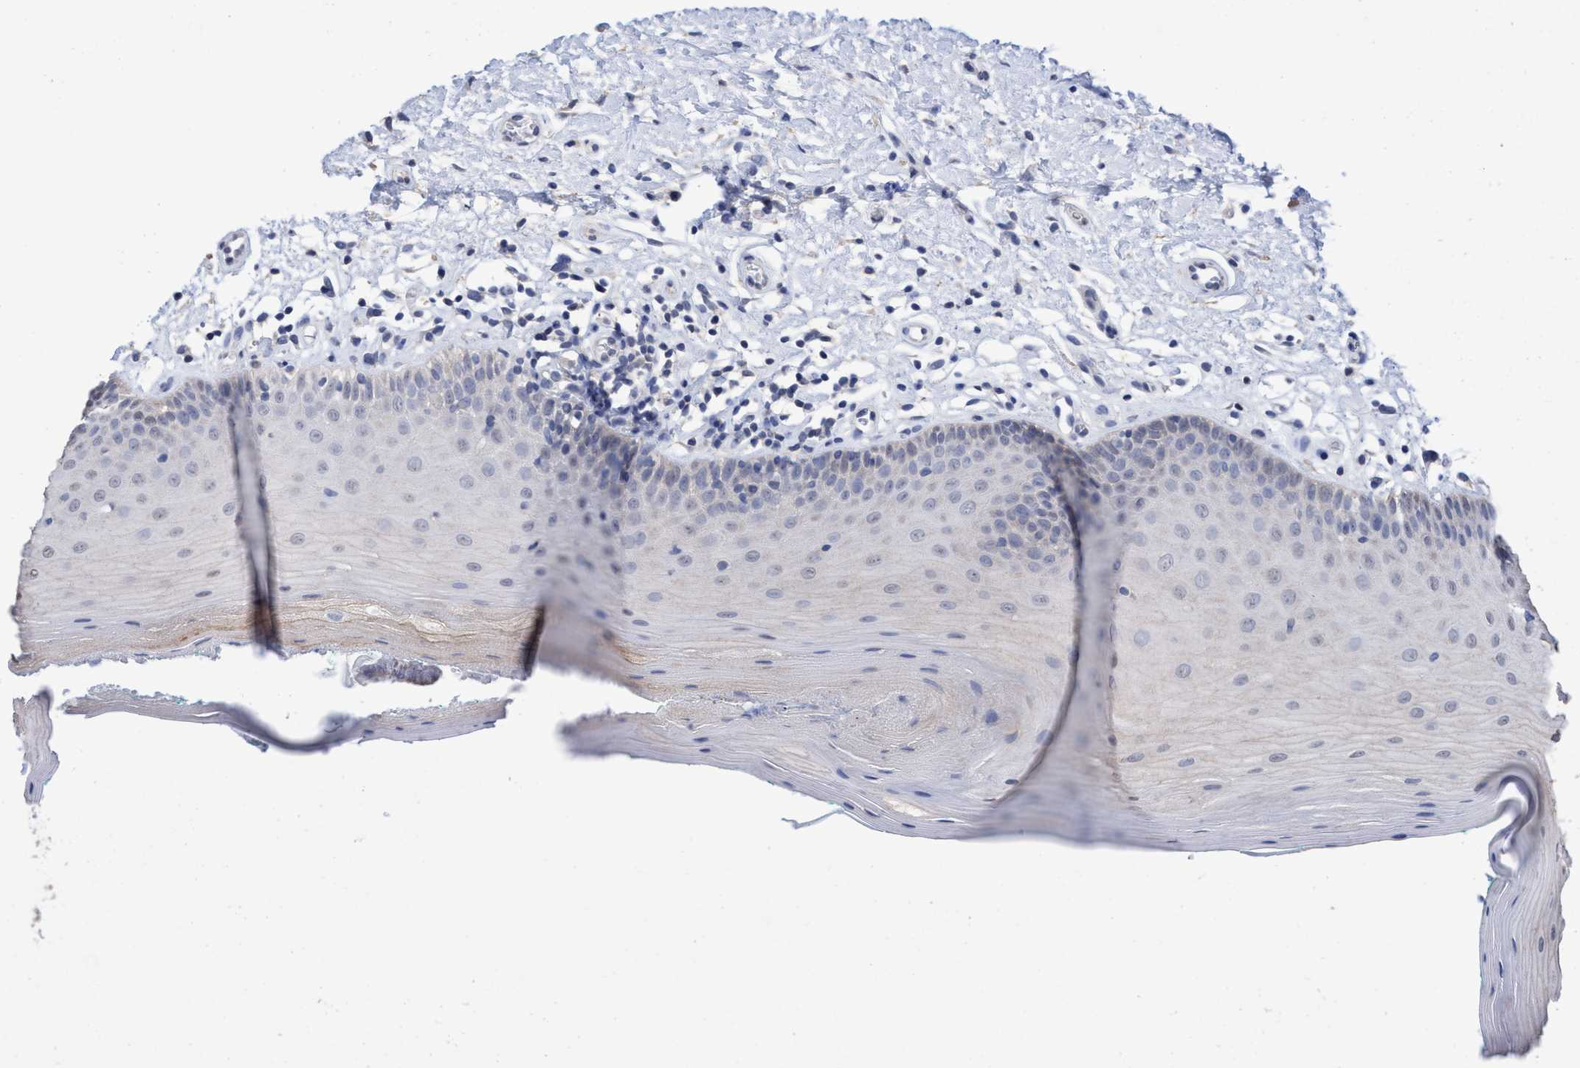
{"staining": {"intensity": "negative", "quantity": "none", "location": "none"}, "tissue": "oral mucosa", "cell_type": "Squamous epithelial cells", "image_type": "normal", "snomed": [{"axis": "morphology", "description": "Normal tissue, NOS"}, {"axis": "topography", "description": "Skeletal muscle"}, {"axis": "topography", "description": "Oral tissue"}], "caption": "Immunohistochemistry of benign human oral mucosa reveals no positivity in squamous epithelial cells. The staining is performed using DAB (3,3'-diaminobenzidine) brown chromogen with nuclei counter-stained in using hematoxylin.", "gene": "GLOD4", "patient": {"sex": "male", "age": 58}}